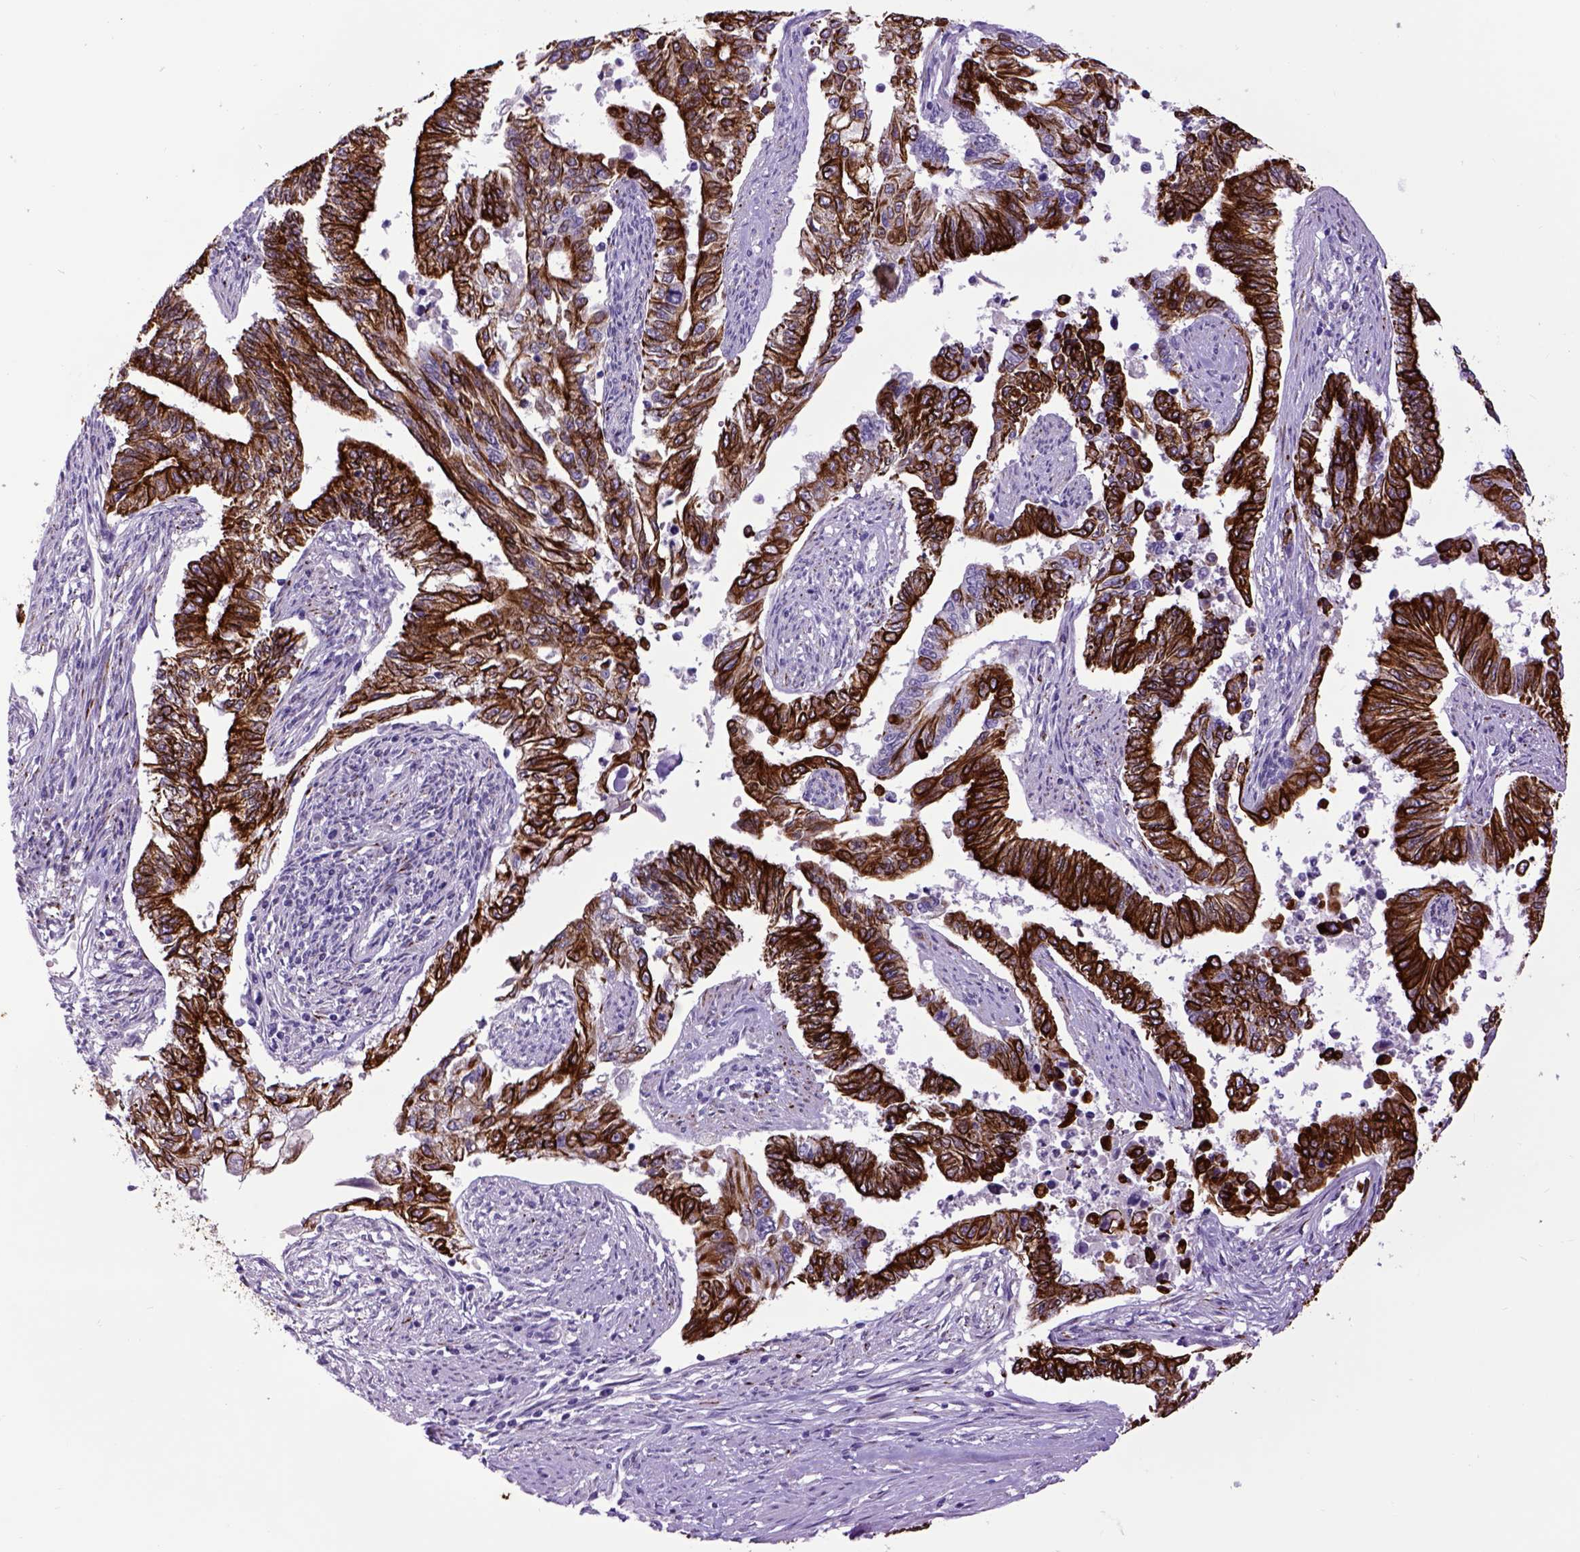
{"staining": {"intensity": "strong", "quantity": ">75%", "location": "cytoplasmic/membranous"}, "tissue": "endometrial cancer", "cell_type": "Tumor cells", "image_type": "cancer", "snomed": [{"axis": "morphology", "description": "Adenocarcinoma, NOS"}, {"axis": "topography", "description": "Uterus"}], "caption": "This histopathology image displays immunohistochemistry staining of endometrial cancer, with high strong cytoplasmic/membranous staining in approximately >75% of tumor cells.", "gene": "RAB25", "patient": {"sex": "female", "age": 59}}